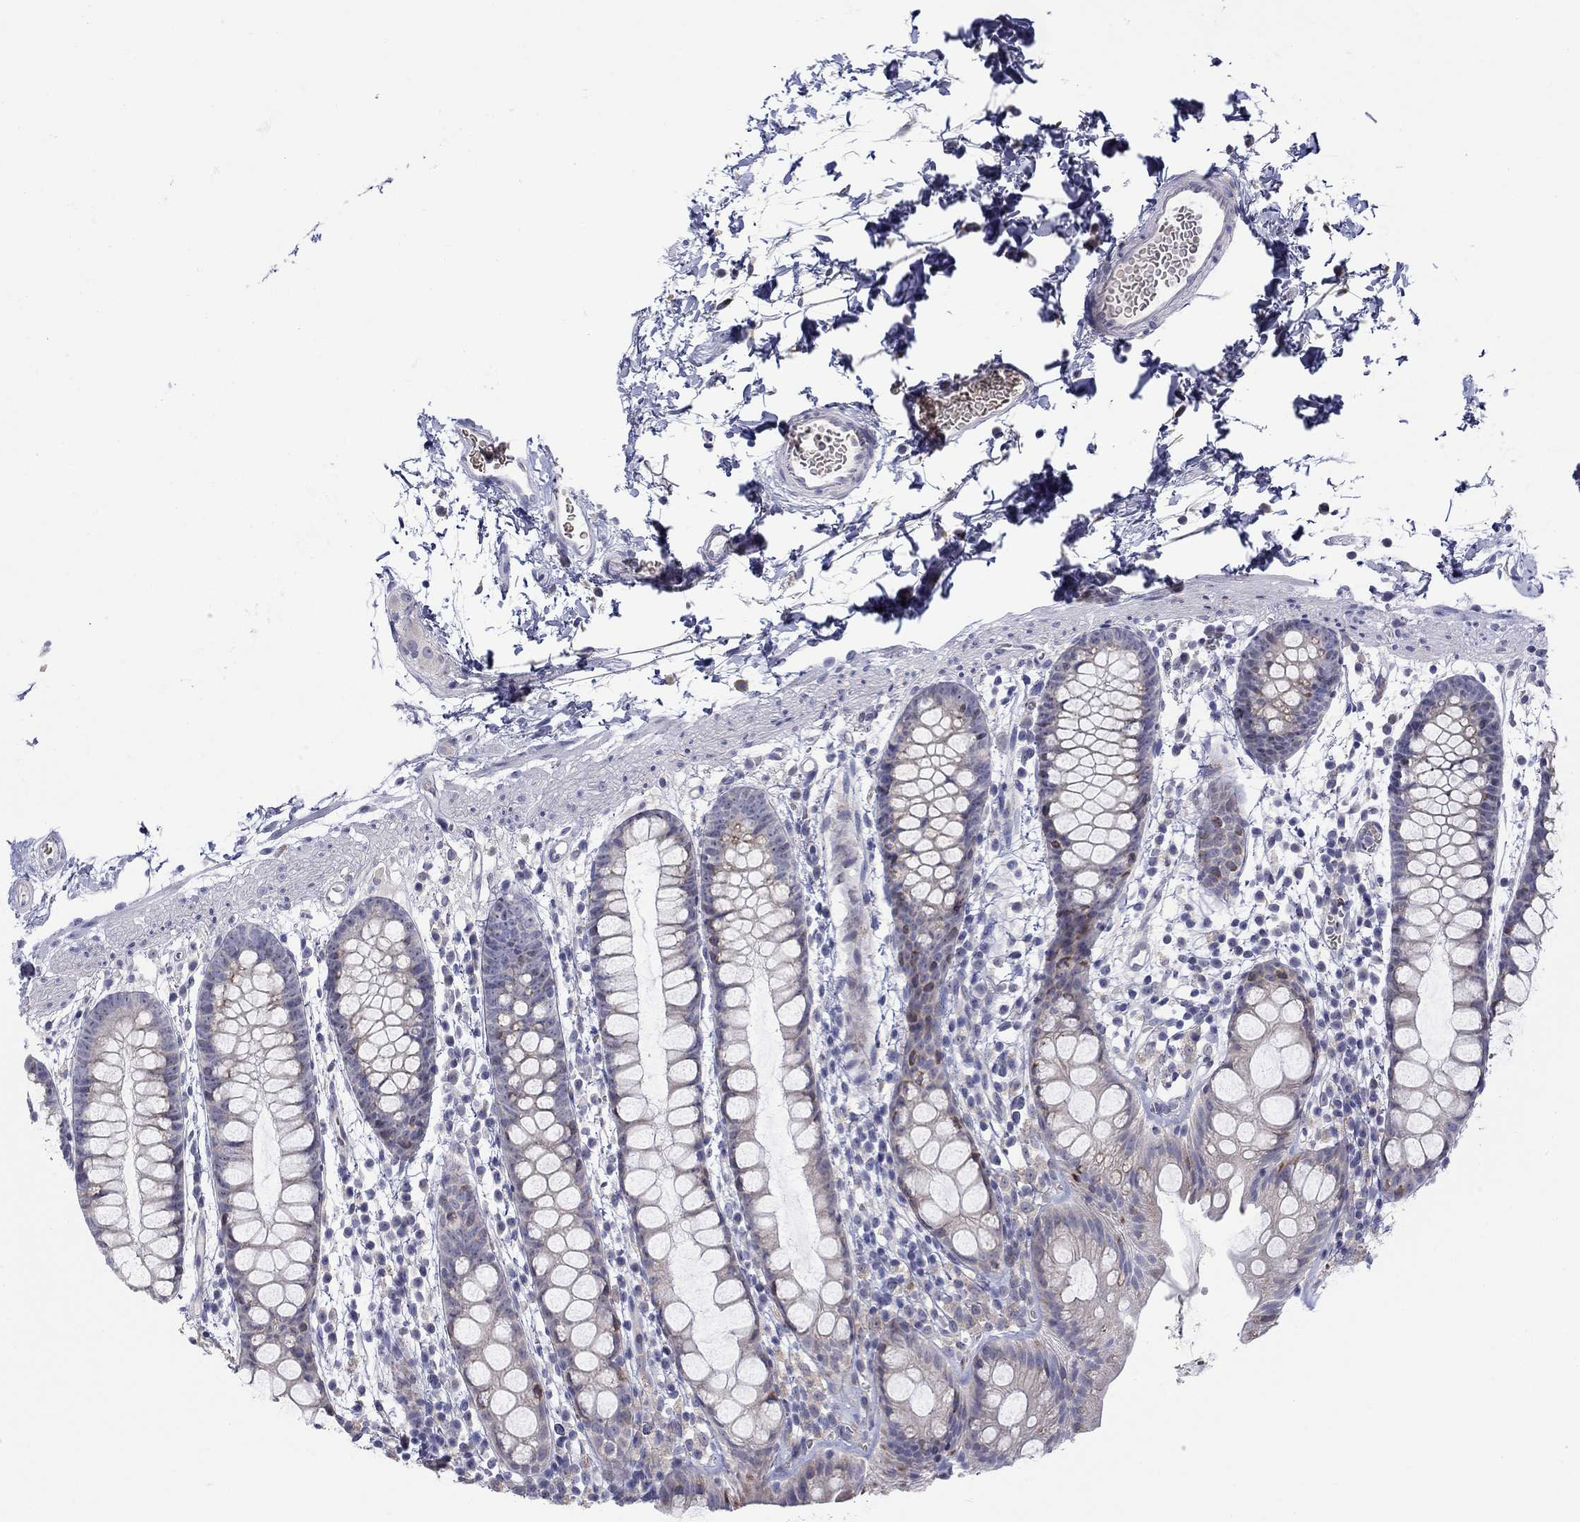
{"staining": {"intensity": "strong", "quantity": "25%-75%", "location": "cytoplasmic/membranous"}, "tissue": "rectum", "cell_type": "Glandular cells", "image_type": "normal", "snomed": [{"axis": "morphology", "description": "Normal tissue, NOS"}, {"axis": "topography", "description": "Rectum"}], "caption": "IHC photomicrograph of benign human rectum stained for a protein (brown), which demonstrates high levels of strong cytoplasmic/membranous expression in approximately 25%-75% of glandular cells.", "gene": "QRFPR", "patient": {"sex": "male", "age": 57}}